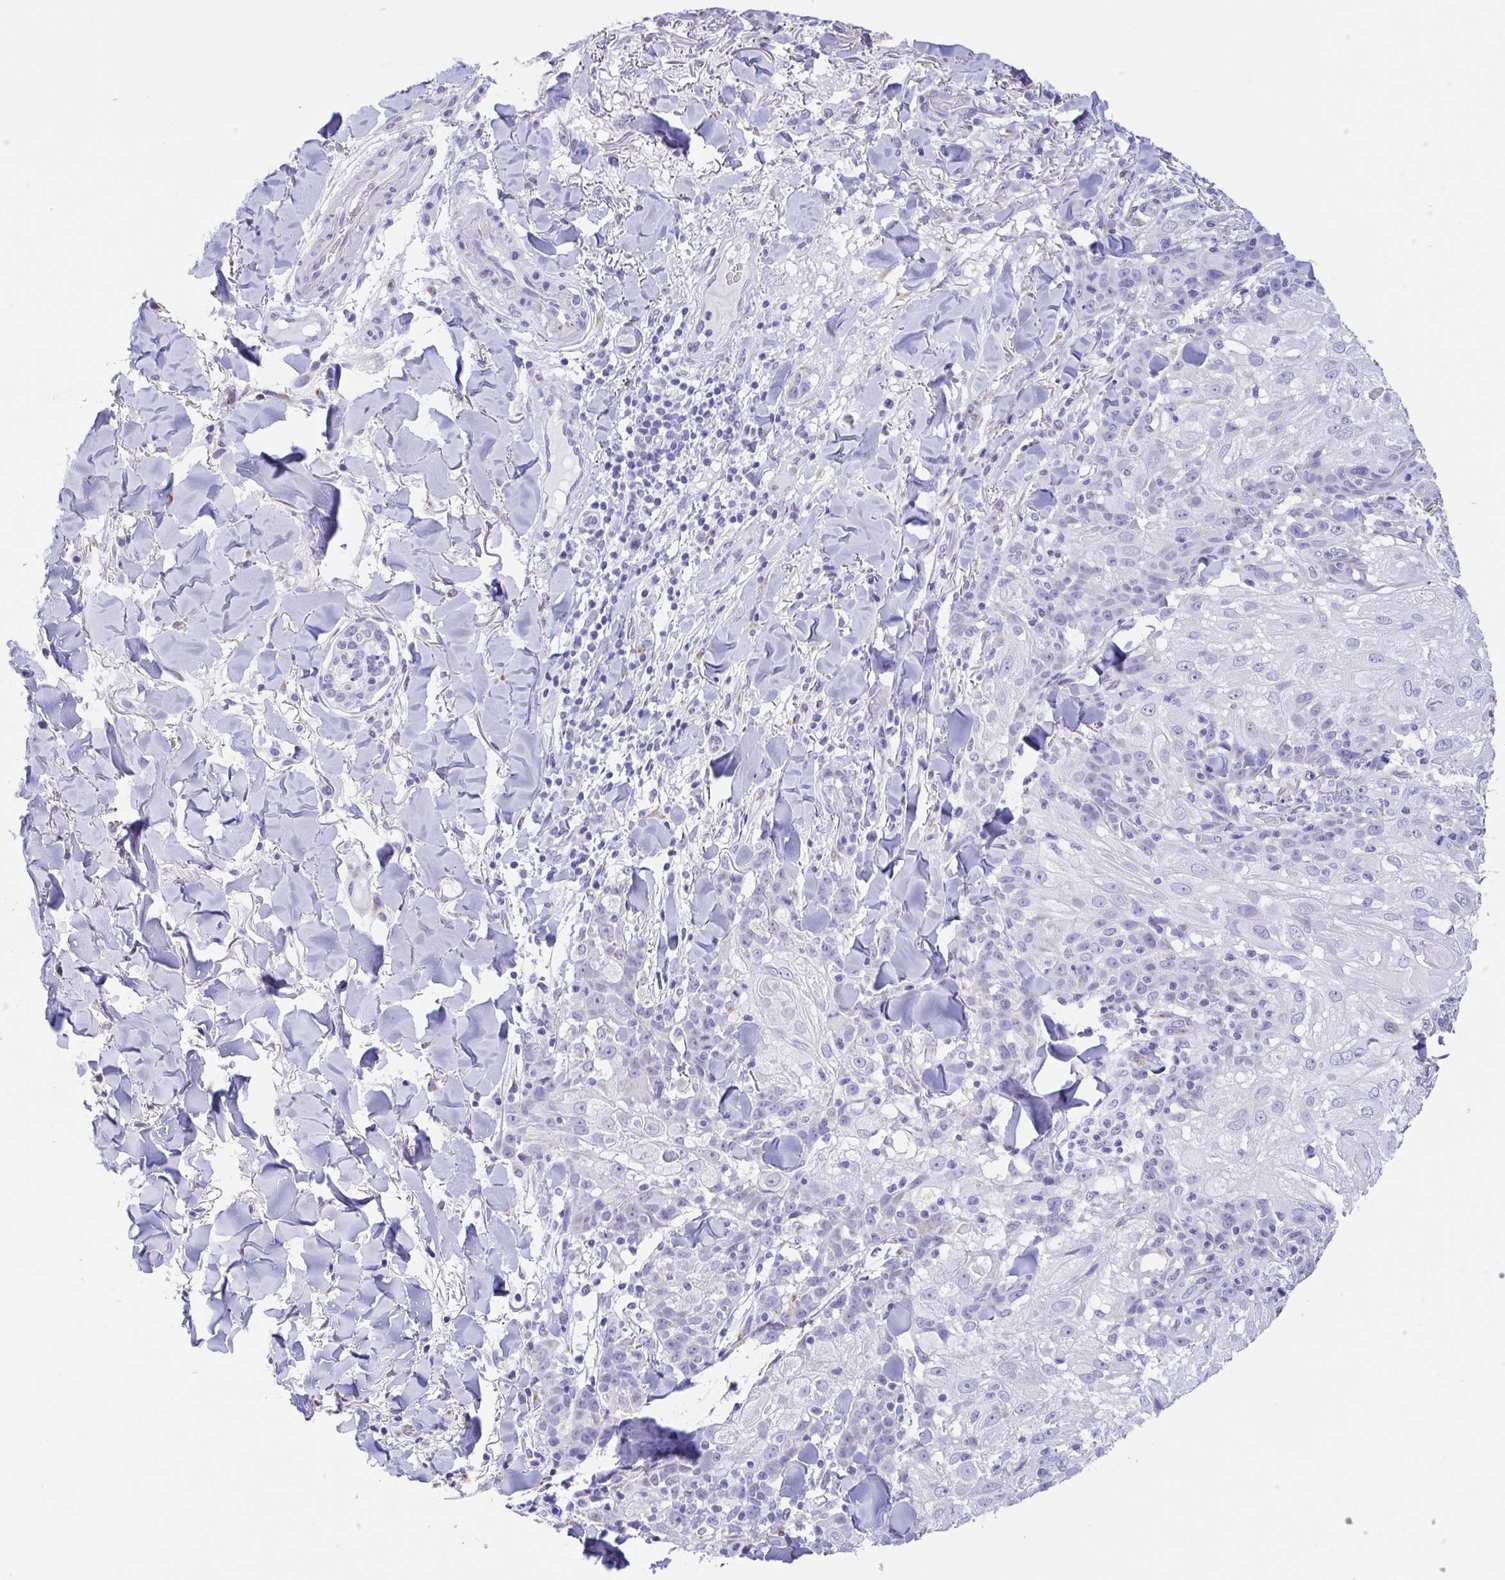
{"staining": {"intensity": "negative", "quantity": "none", "location": "none"}, "tissue": "skin cancer", "cell_type": "Tumor cells", "image_type": "cancer", "snomed": [{"axis": "morphology", "description": "Normal tissue, NOS"}, {"axis": "morphology", "description": "Squamous cell carcinoma, NOS"}, {"axis": "topography", "description": "Skin"}], "caption": "A histopathology image of skin cancer (squamous cell carcinoma) stained for a protein reveals no brown staining in tumor cells.", "gene": "SULT1B1", "patient": {"sex": "female", "age": 83}}